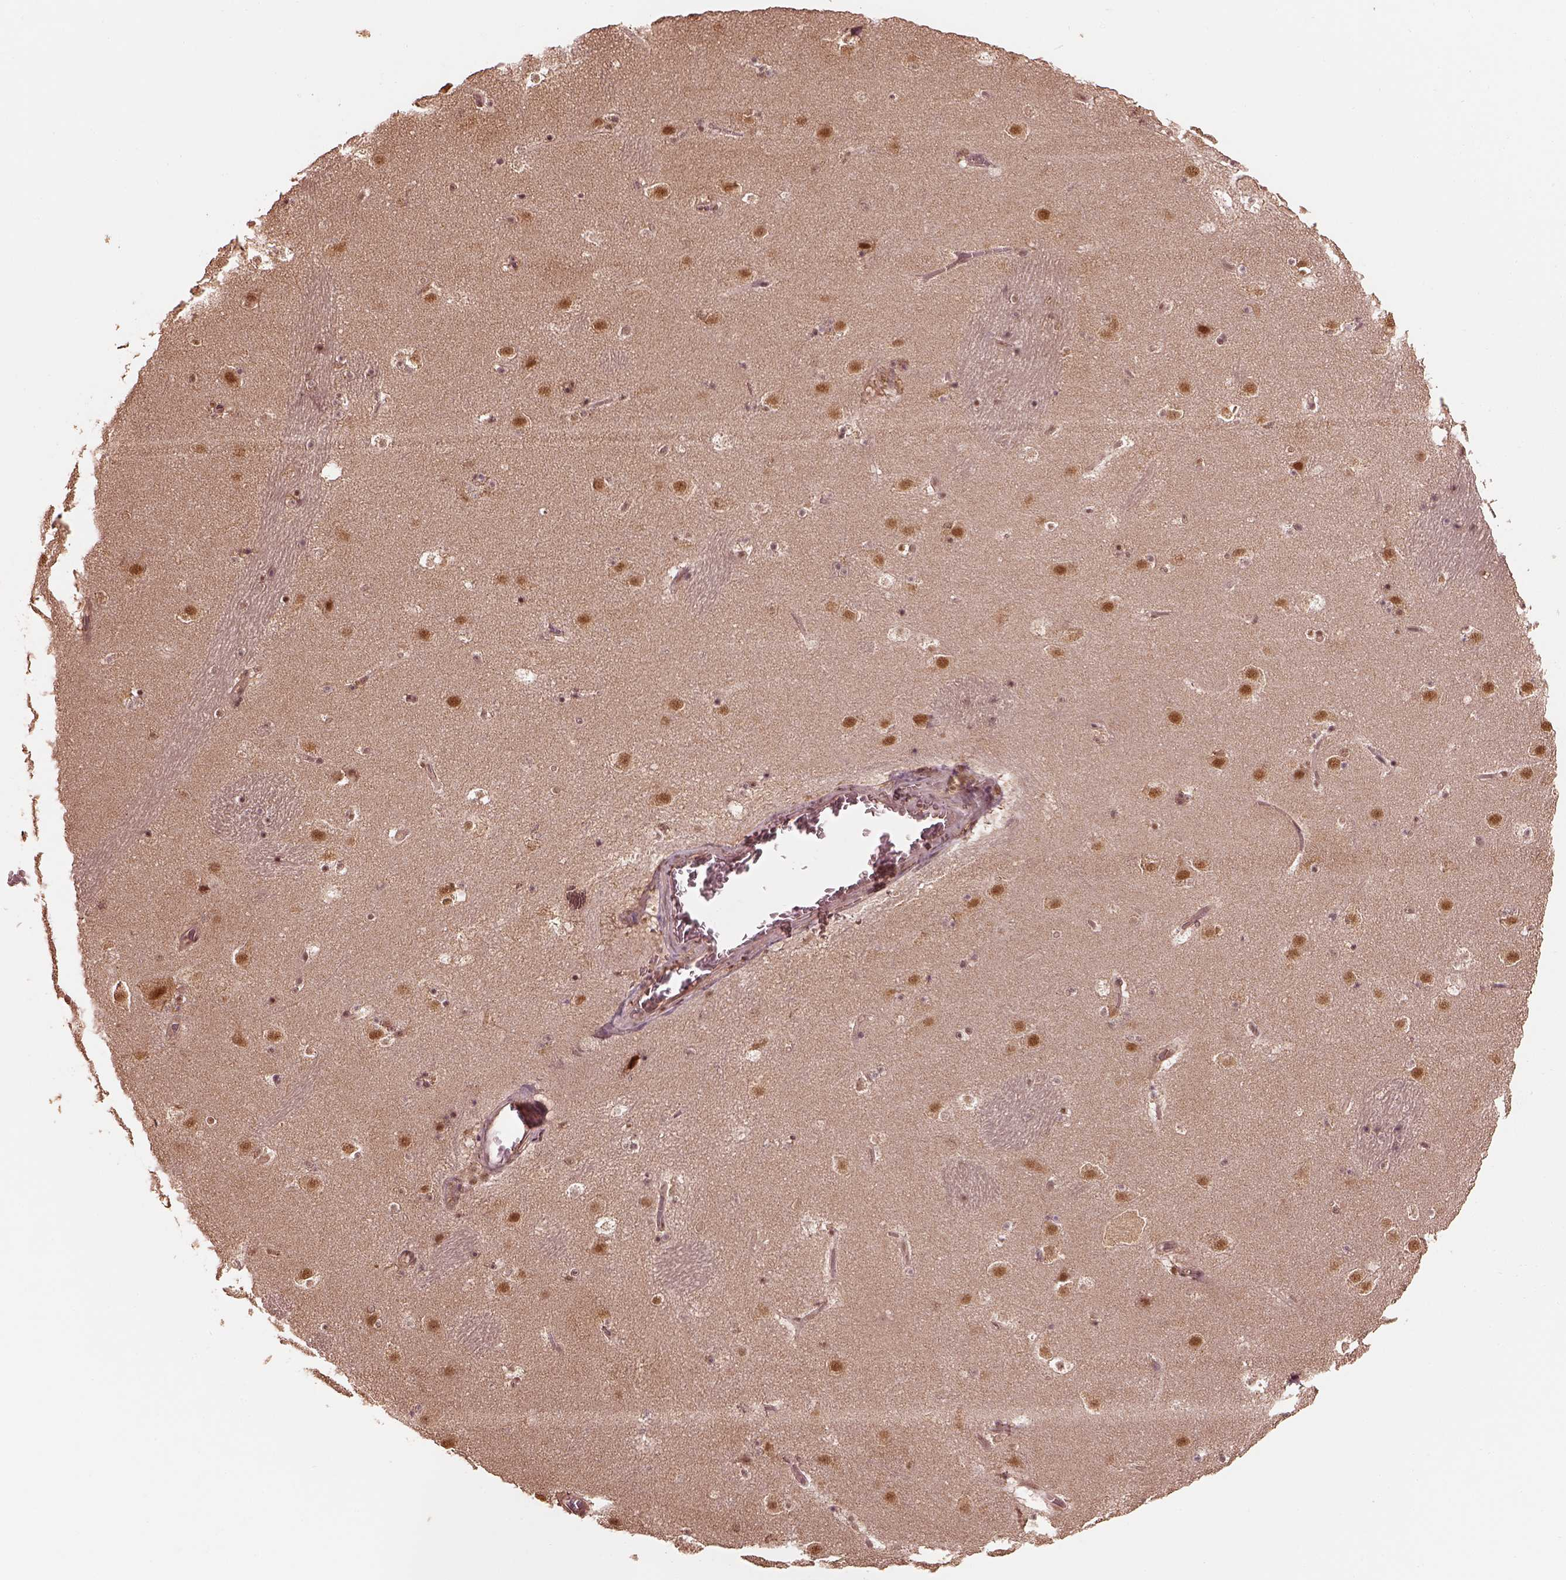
{"staining": {"intensity": "weak", "quantity": "<25%", "location": "nuclear"}, "tissue": "caudate", "cell_type": "Glial cells", "image_type": "normal", "snomed": [{"axis": "morphology", "description": "Normal tissue, NOS"}, {"axis": "topography", "description": "Lateral ventricle wall"}], "caption": "Immunohistochemistry (IHC) image of unremarkable caudate: caudate stained with DAB displays no significant protein staining in glial cells. Brightfield microscopy of immunohistochemistry stained with DAB (3,3'-diaminobenzidine) (brown) and hematoxylin (blue), captured at high magnification.", "gene": "PSMC5", "patient": {"sex": "male", "age": 37}}